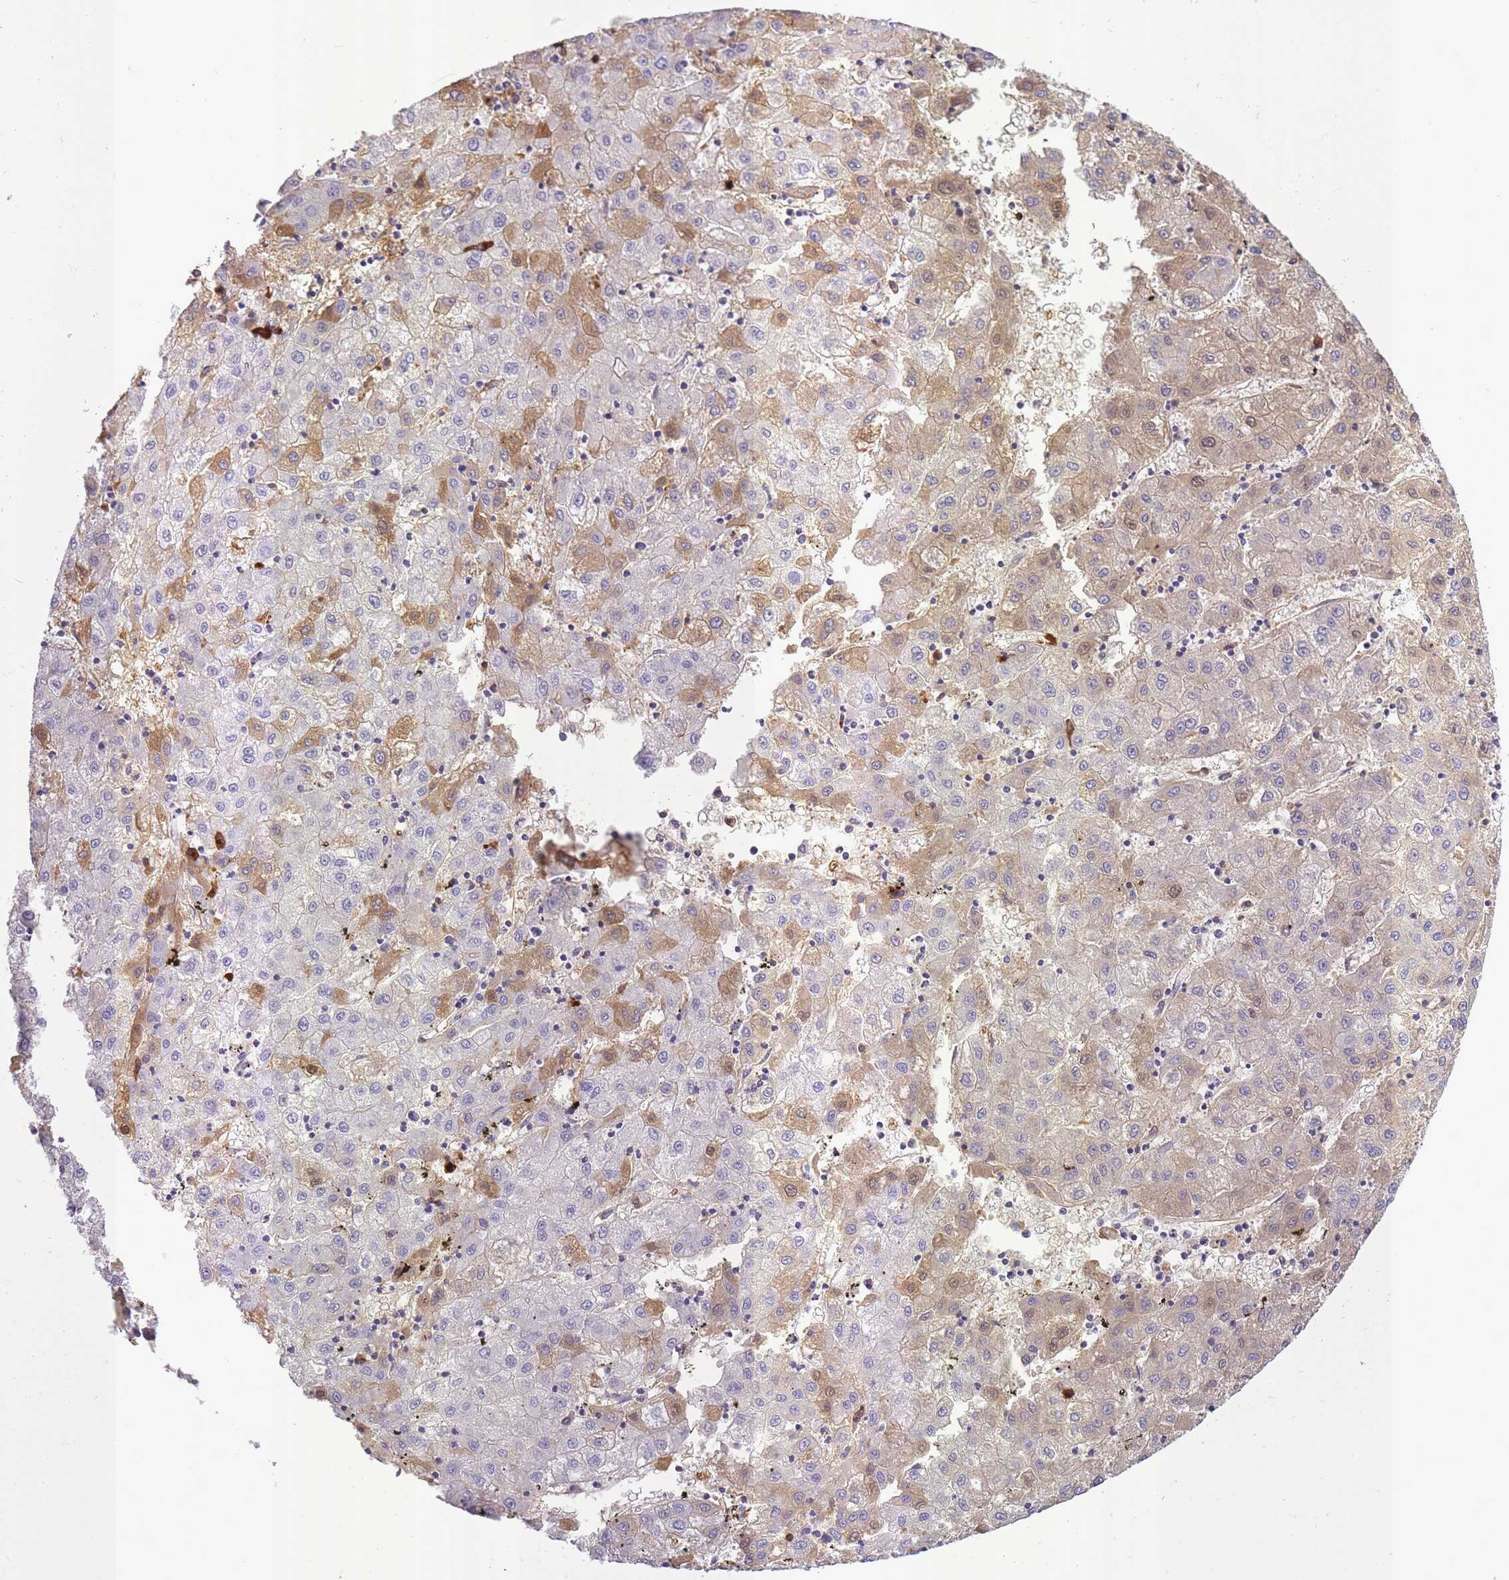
{"staining": {"intensity": "weak", "quantity": "25%-75%", "location": "cytoplasmic/membranous,nuclear"}, "tissue": "liver cancer", "cell_type": "Tumor cells", "image_type": "cancer", "snomed": [{"axis": "morphology", "description": "Carcinoma, Hepatocellular, NOS"}, {"axis": "topography", "description": "Liver"}], "caption": "The histopathology image displays a brown stain indicating the presence of a protein in the cytoplasmic/membranous and nuclear of tumor cells in hepatocellular carcinoma (liver).", "gene": "IGKV1D-42", "patient": {"sex": "male", "age": 72}}